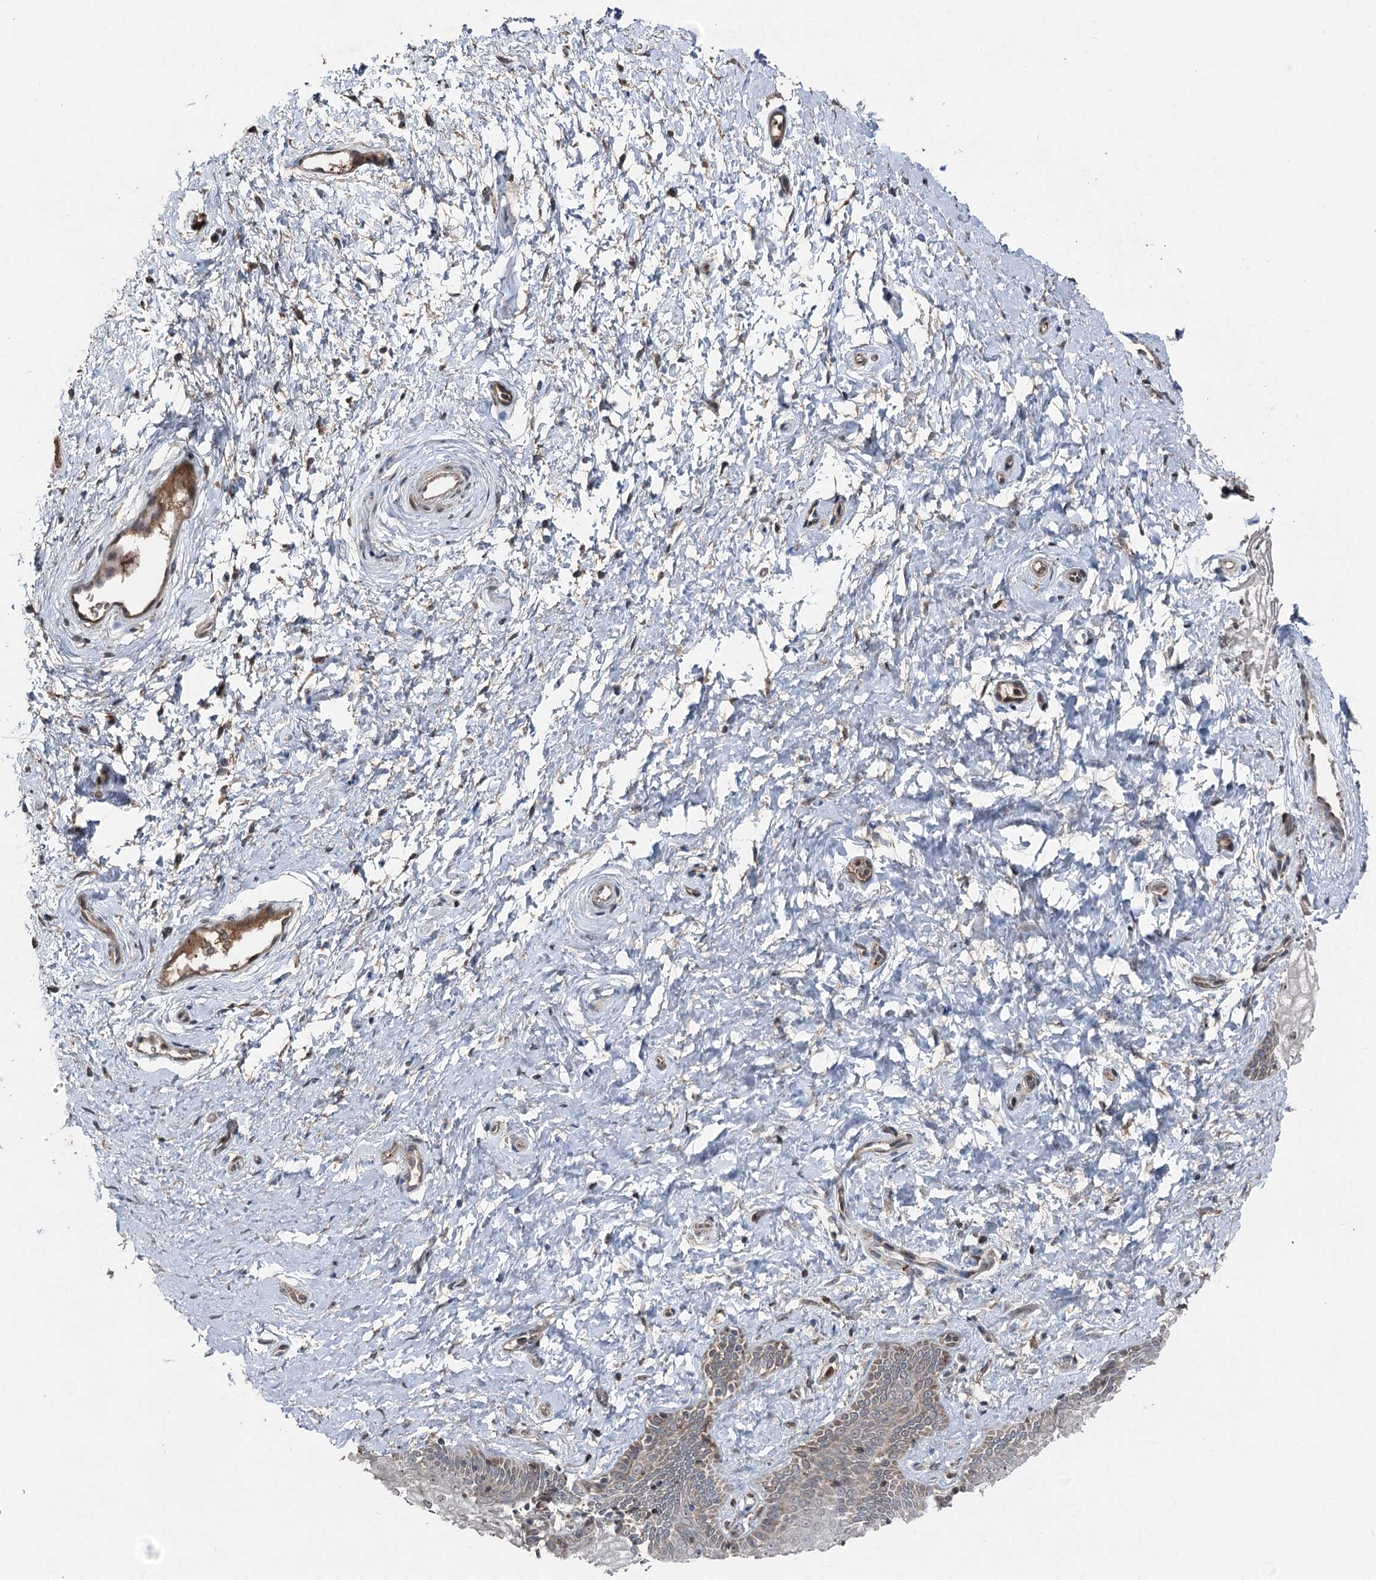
{"staining": {"intensity": "weak", "quantity": "25%-75%", "location": "cytoplasmic/membranous"}, "tissue": "vagina", "cell_type": "Squamous epithelial cells", "image_type": "normal", "snomed": [{"axis": "morphology", "description": "Normal tissue, NOS"}, {"axis": "topography", "description": "Vagina"}, {"axis": "topography", "description": "Cervix"}], "caption": "High-power microscopy captured an immunohistochemistry image of benign vagina, revealing weak cytoplasmic/membranous positivity in about 25%-75% of squamous epithelial cells.", "gene": "MAPK8IP2", "patient": {"sex": "female", "age": 40}}